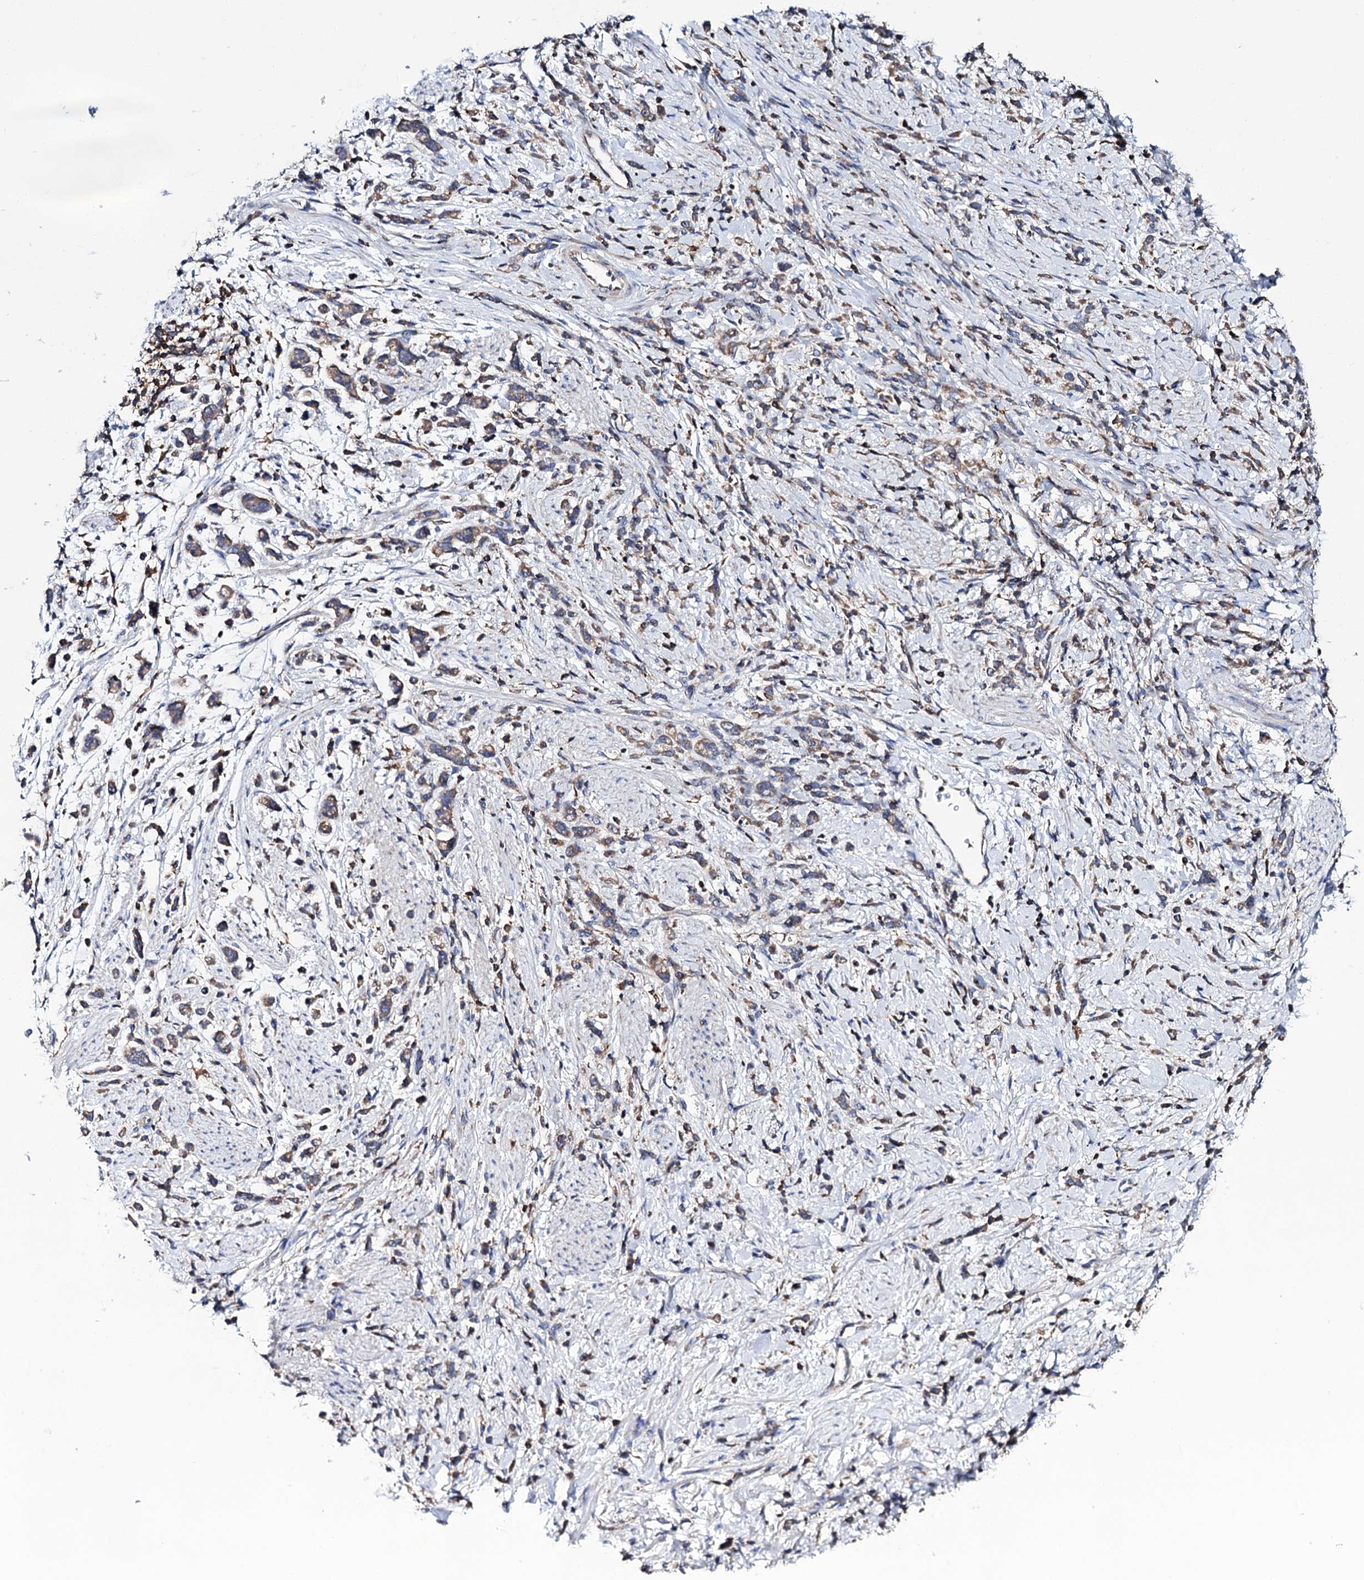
{"staining": {"intensity": "moderate", "quantity": ">75%", "location": "cytoplasmic/membranous"}, "tissue": "stomach cancer", "cell_type": "Tumor cells", "image_type": "cancer", "snomed": [{"axis": "morphology", "description": "Adenocarcinoma, NOS"}, {"axis": "topography", "description": "Stomach"}], "caption": "Immunohistochemistry (IHC) of adenocarcinoma (stomach) displays medium levels of moderate cytoplasmic/membranous staining in about >75% of tumor cells.", "gene": "UBASH3B", "patient": {"sex": "female", "age": 60}}